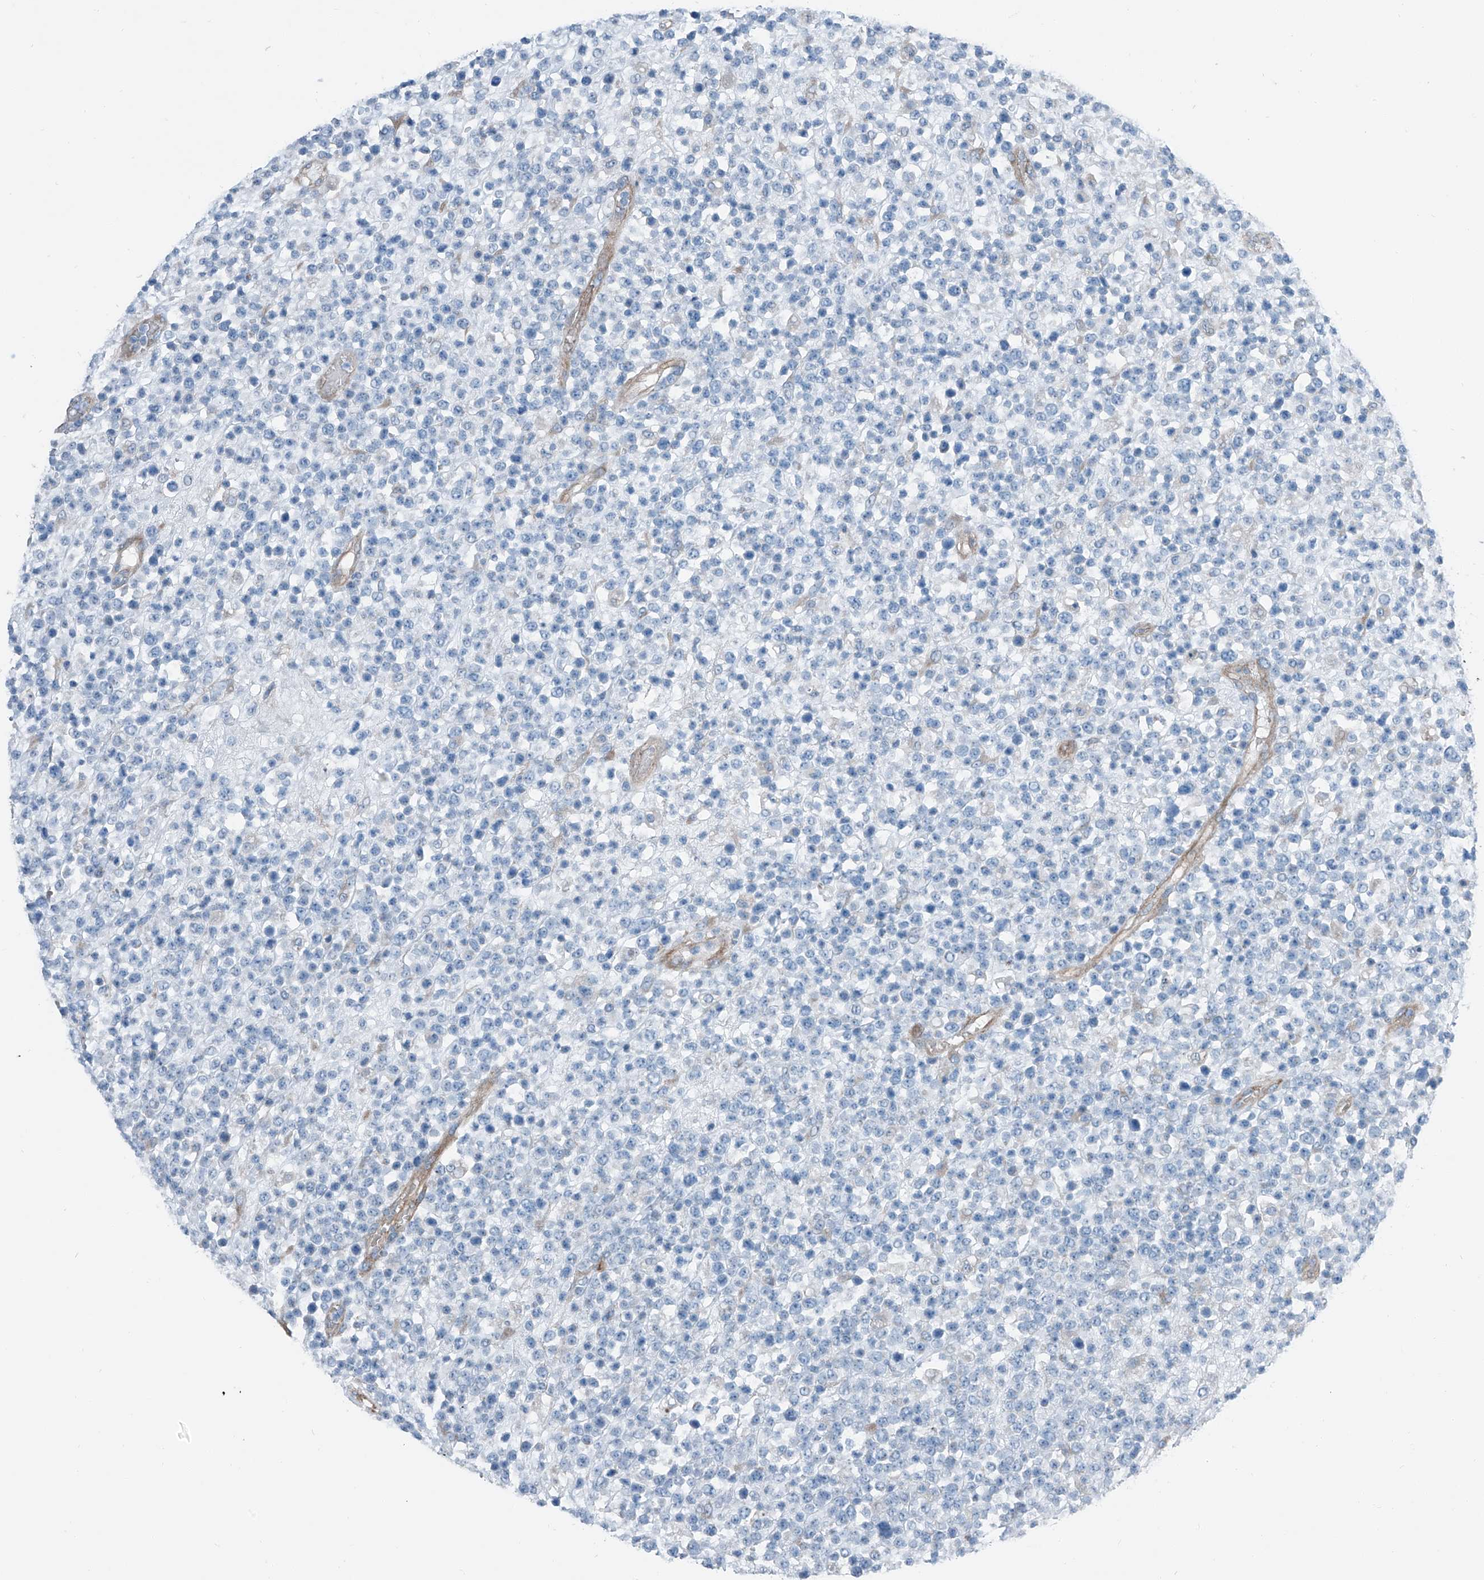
{"staining": {"intensity": "negative", "quantity": "none", "location": "none"}, "tissue": "lymphoma", "cell_type": "Tumor cells", "image_type": "cancer", "snomed": [{"axis": "morphology", "description": "Malignant lymphoma, non-Hodgkin's type, High grade"}, {"axis": "topography", "description": "Colon"}], "caption": "This is an immunohistochemistry histopathology image of human lymphoma. There is no expression in tumor cells.", "gene": "THEMIS2", "patient": {"sex": "female", "age": 53}}